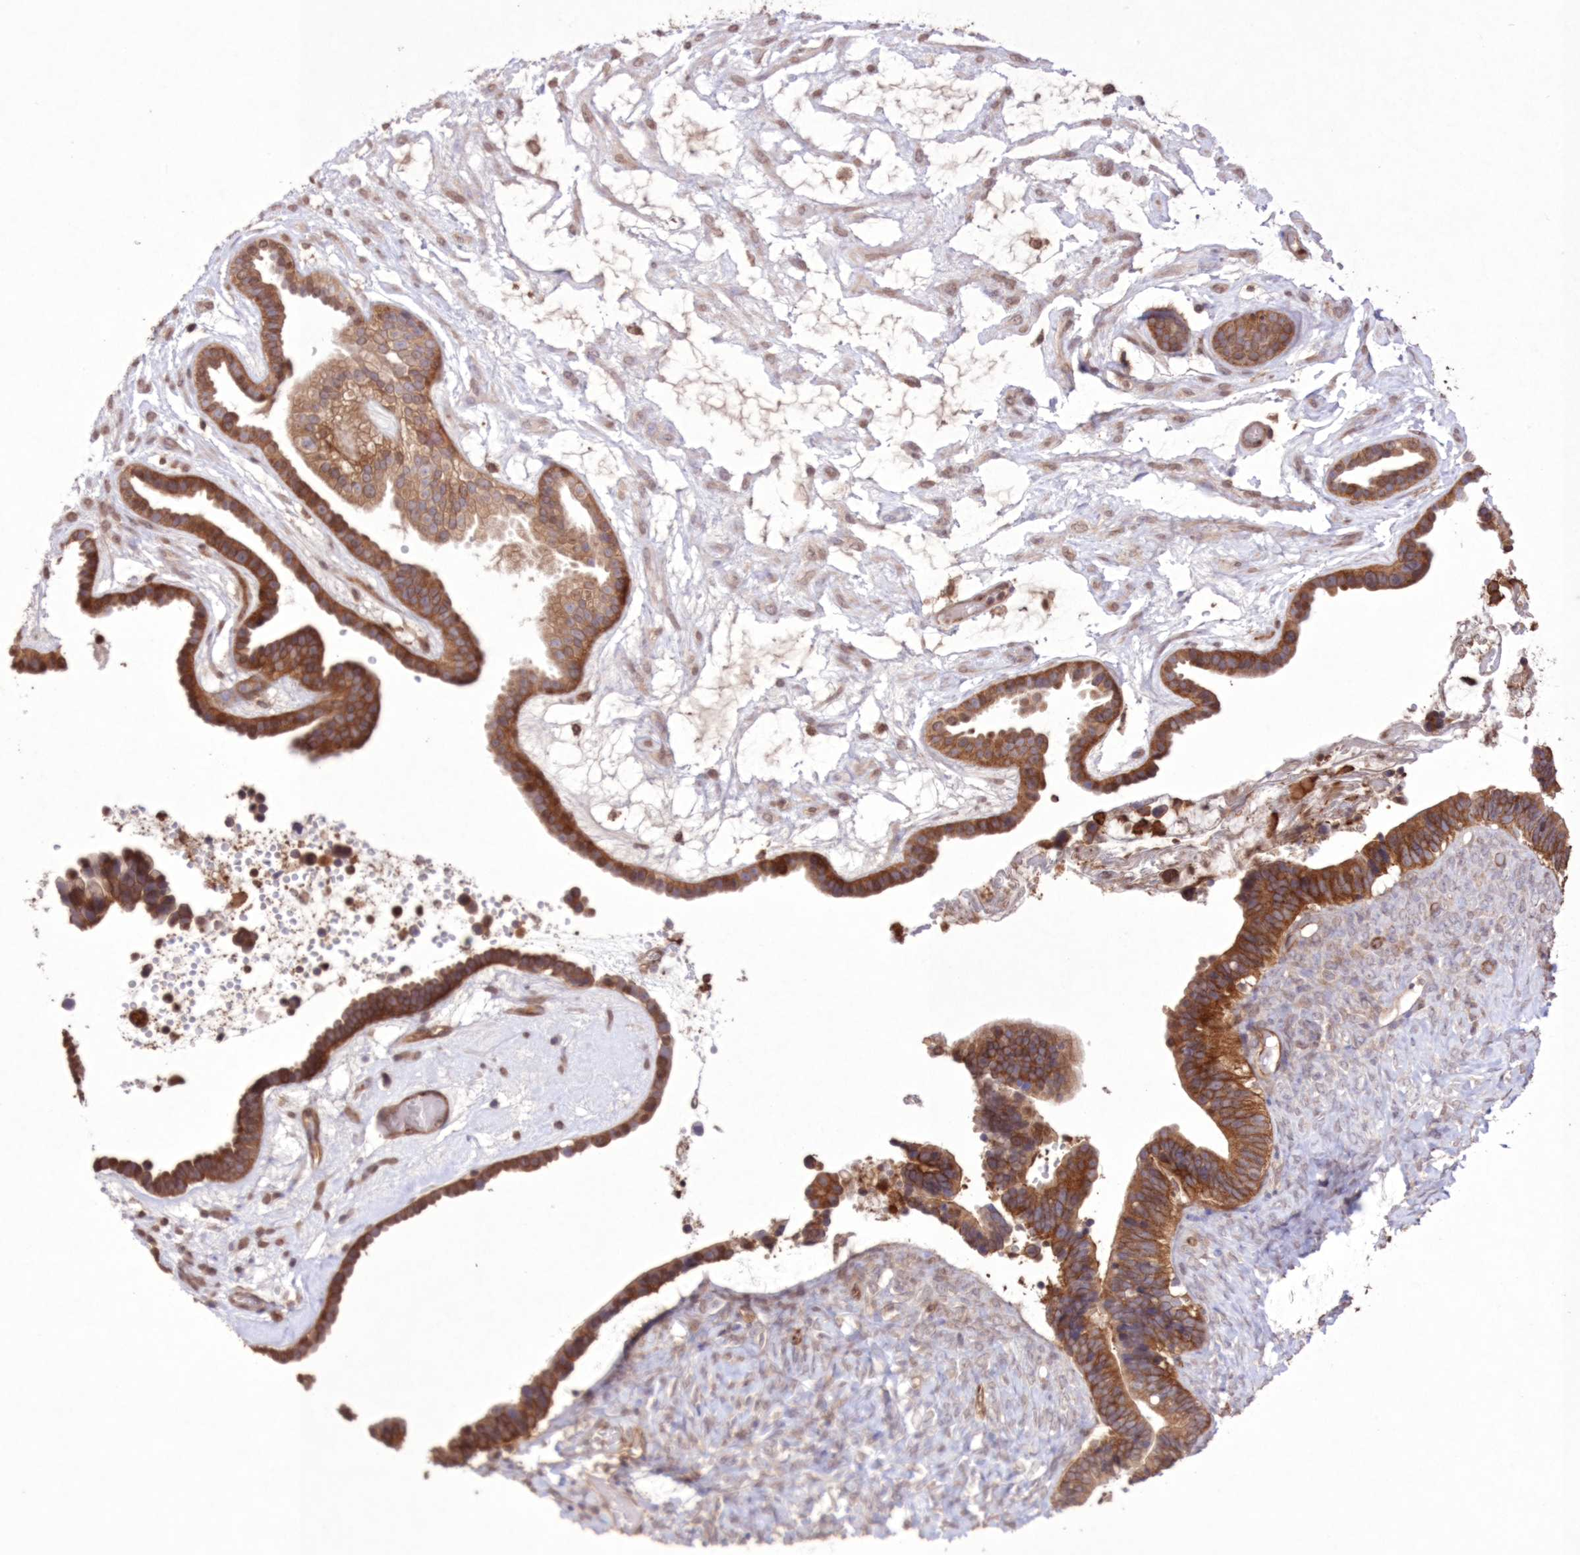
{"staining": {"intensity": "strong", "quantity": ">75%", "location": "cytoplasmic/membranous"}, "tissue": "ovarian cancer", "cell_type": "Tumor cells", "image_type": "cancer", "snomed": [{"axis": "morphology", "description": "Cystadenocarcinoma, serous, NOS"}, {"axis": "topography", "description": "Ovary"}], "caption": "Protein expression analysis of serous cystadenocarcinoma (ovarian) shows strong cytoplasmic/membranous positivity in approximately >75% of tumor cells. Immunohistochemistry stains the protein of interest in brown and the nuclei are stained blue.", "gene": "FCHO2", "patient": {"sex": "female", "age": 56}}